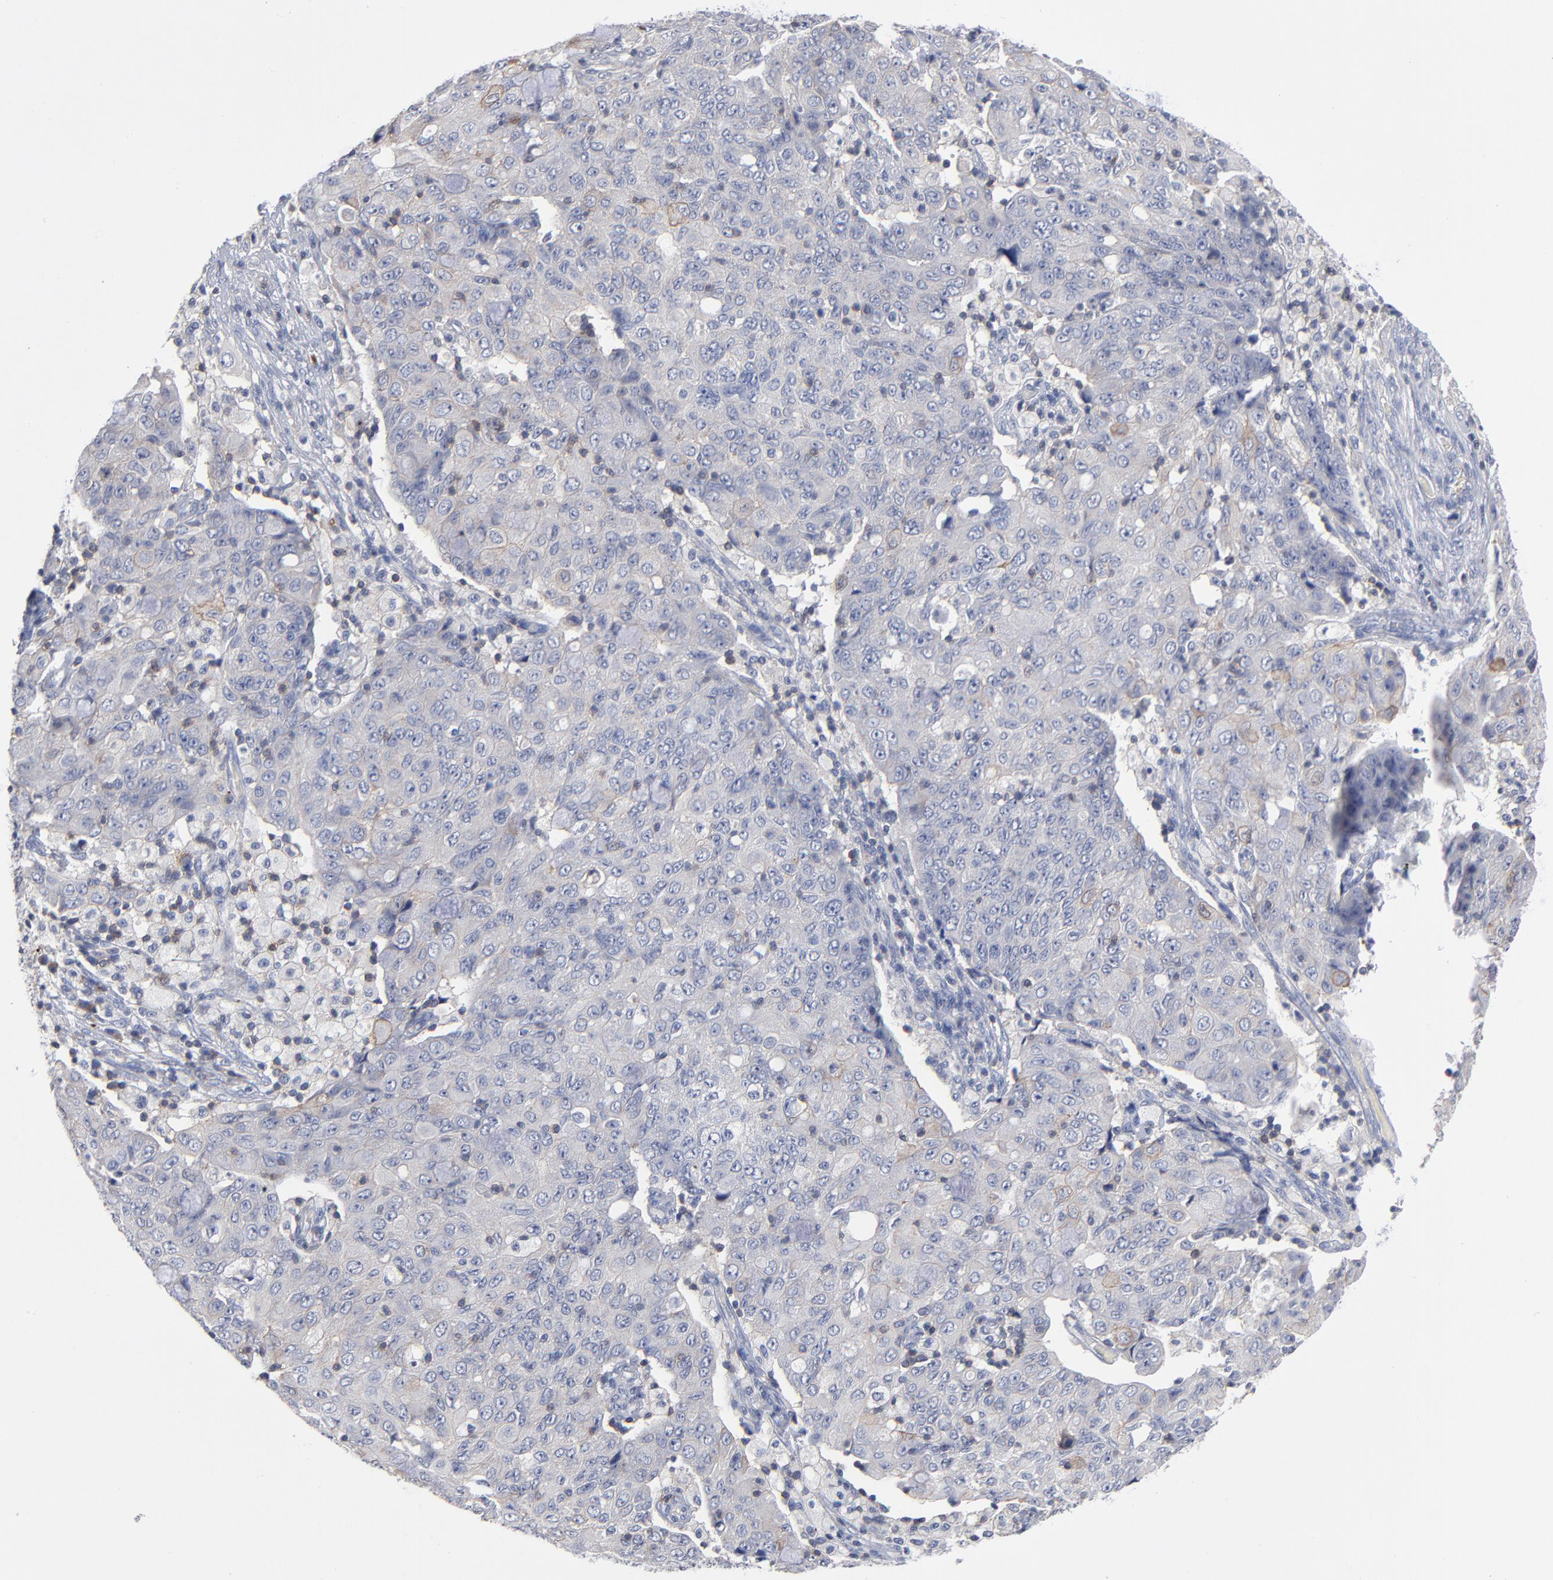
{"staining": {"intensity": "weak", "quantity": "<25%", "location": "cytoplasmic/membranous"}, "tissue": "ovarian cancer", "cell_type": "Tumor cells", "image_type": "cancer", "snomed": [{"axis": "morphology", "description": "Carcinoma, endometroid"}, {"axis": "topography", "description": "Ovary"}], "caption": "This histopathology image is of ovarian cancer stained with IHC to label a protein in brown with the nuclei are counter-stained blue. There is no positivity in tumor cells. (Brightfield microscopy of DAB (3,3'-diaminobenzidine) immunohistochemistry at high magnification).", "gene": "PDLIM2", "patient": {"sex": "female", "age": 42}}